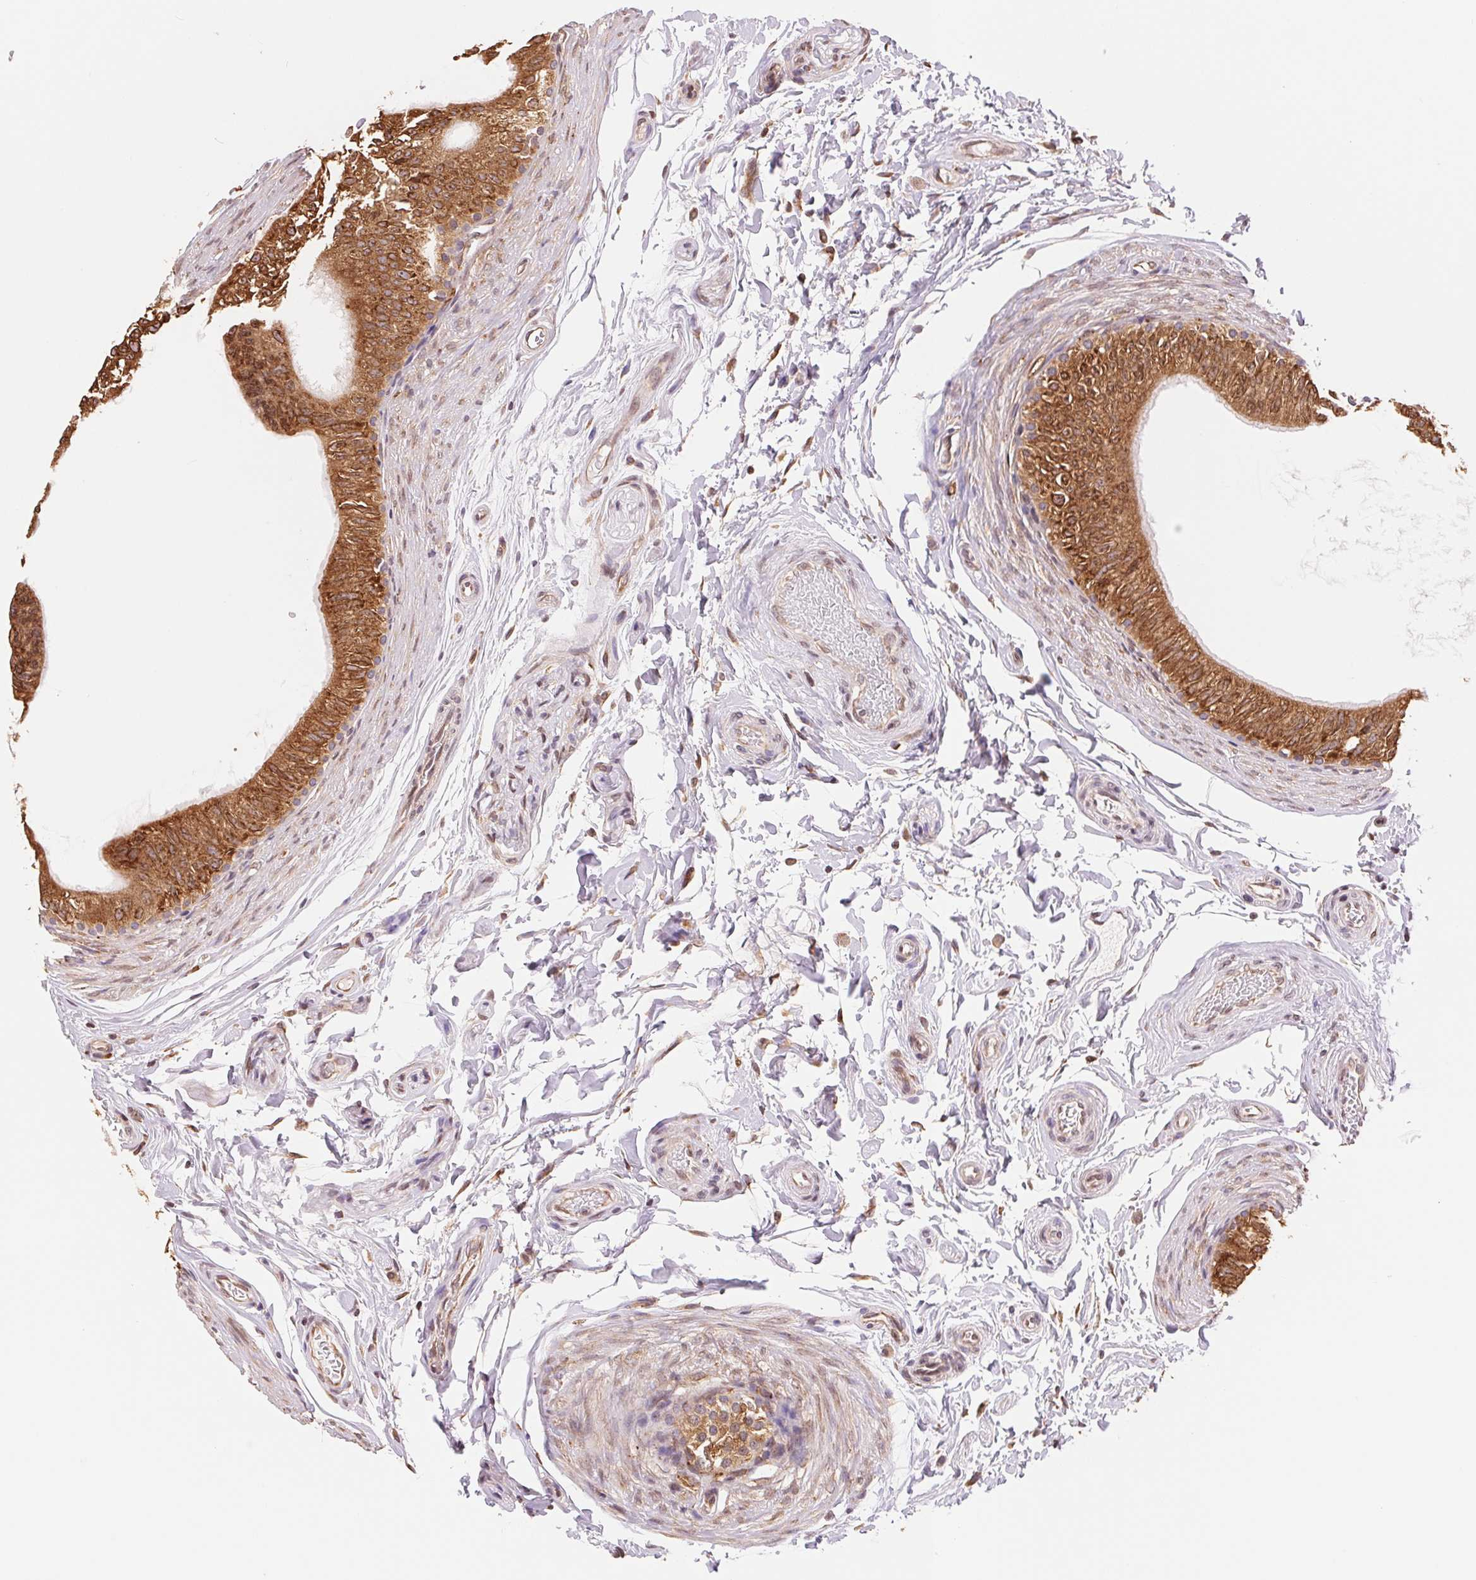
{"staining": {"intensity": "strong", "quantity": ">75%", "location": "cytoplasmic/membranous"}, "tissue": "epididymis", "cell_type": "Glandular cells", "image_type": "normal", "snomed": [{"axis": "morphology", "description": "Normal tissue, NOS"}, {"axis": "topography", "description": "Epididymis"}], "caption": "Brown immunohistochemical staining in unremarkable epididymis demonstrates strong cytoplasmic/membranous staining in approximately >75% of glandular cells. (DAB (3,3'-diaminobenzidine) IHC with brightfield microscopy, high magnification).", "gene": "RPN1", "patient": {"sex": "male", "age": 36}}